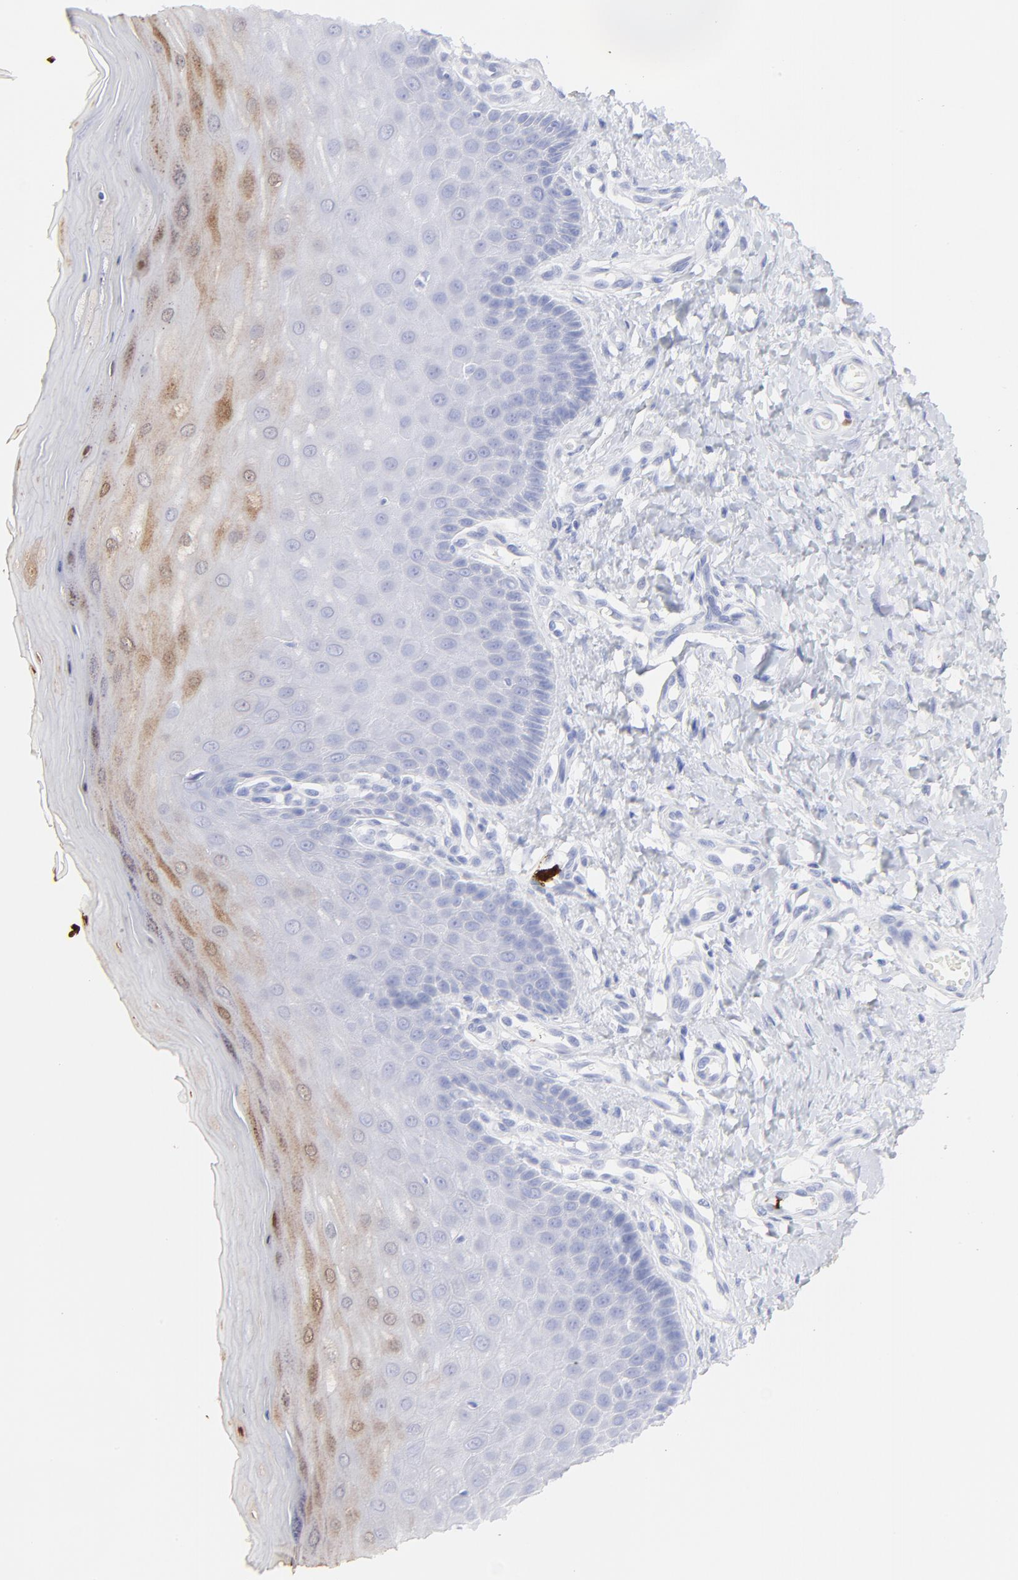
{"staining": {"intensity": "negative", "quantity": "none", "location": "none"}, "tissue": "cervix", "cell_type": "Glandular cells", "image_type": "normal", "snomed": [{"axis": "morphology", "description": "Normal tissue, NOS"}, {"axis": "topography", "description": "Cervix"}], "caption": "Protein analysis of benign cervix shows no significant expression in glandular cells. Brightfield microscopy of immunohistochemistry stained with DAB (brown) and hematoxylin (blue), captured at high magnification.", "gene": "S100A12", "patient": {"sex": "female", "age": 55}}